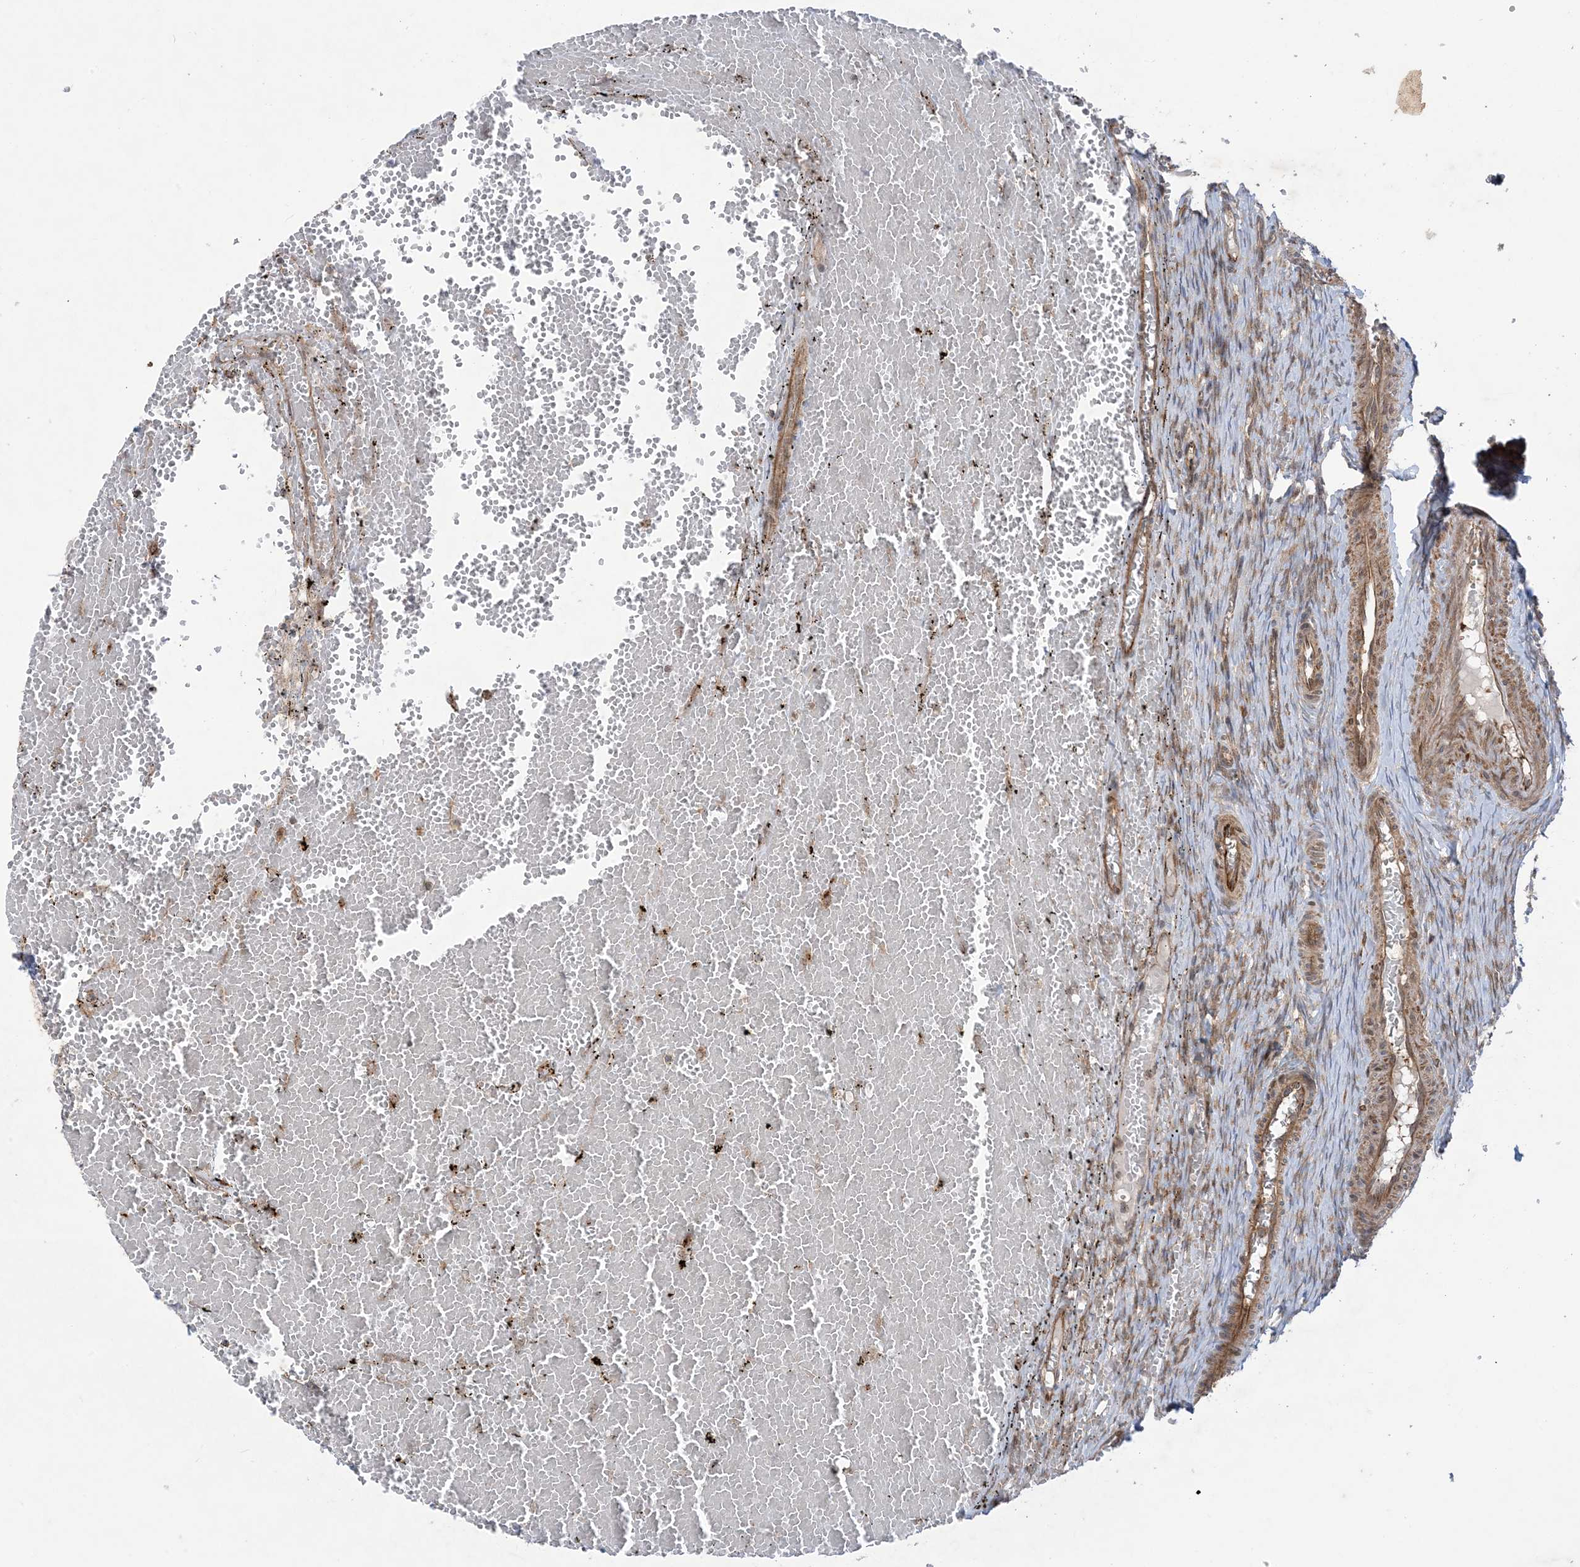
{"staining": {"intensity": "strong", "quantity": ">75%", "location": "cytoplasmic/membranous,nuclear"}, "tissue": "ovary", "cell_type": "Follicle cells", "image_type": "normal", "snomed": [{"axis": "morphology", "description": "Adenocarcinoma, NOS"}, {"axis": "topography", "description": "Endometrium"}], "caption": "Immunohistochemical staining of unremarkable human ovary displays high levels of strong cytoplasmic/membranous,nuclear positivity in about >75% of follicle cells.", "gene": "SOGA3", "patient": {"sex": "female", "age": 32}}